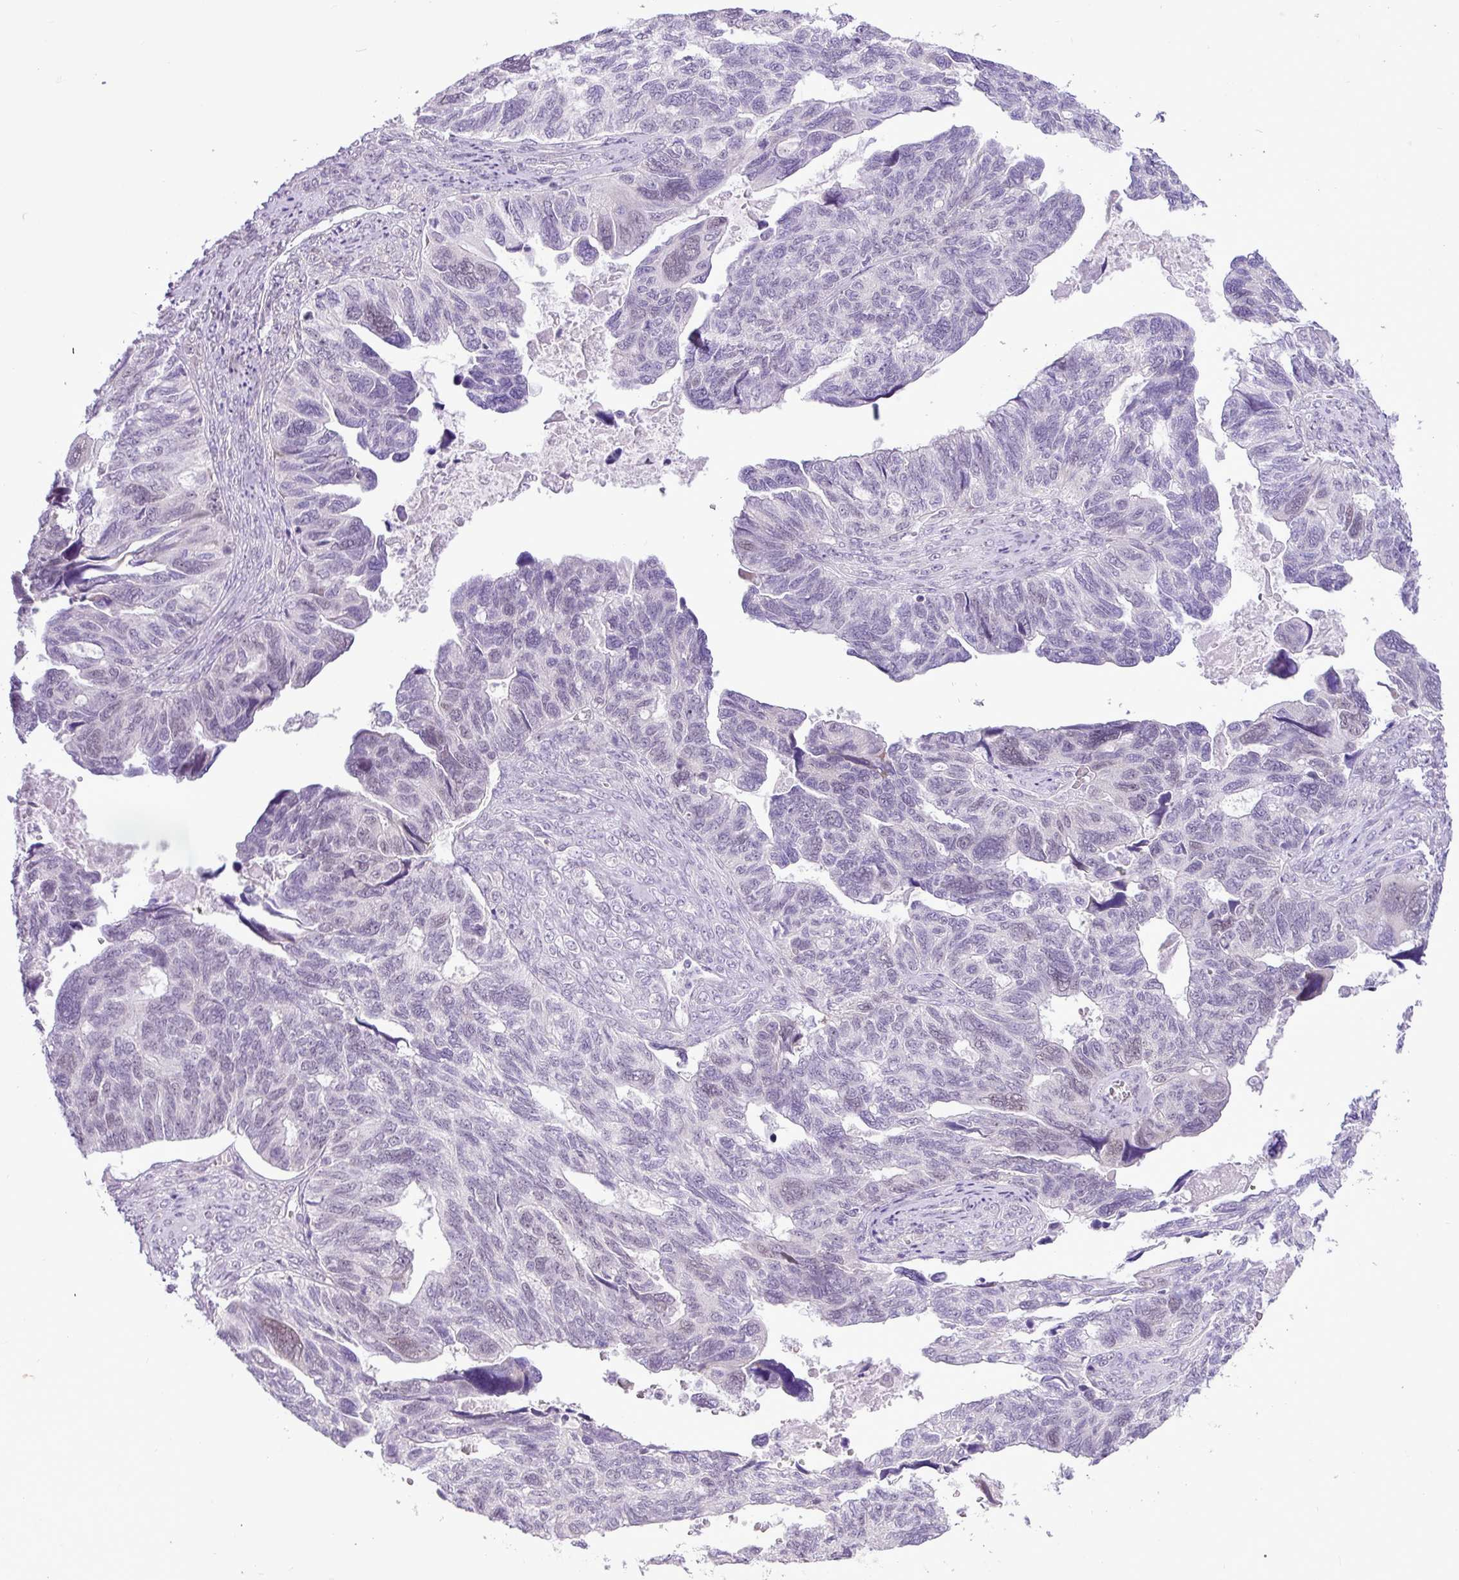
{"staining": {"intensity": "negative", "quantity": "none", "location": "none"}, "tissue": "ovarian cancer", "cell_type": "Tumor cells", "image_type": "cancer", "snomed": [{"axis": "morphology", "description": "Cystadenocarcinoma, serous, NOS"}, {"axis": "topography", "description": "Ovary"}], "caption": "Histopathology image shows no significant protein expression in tumor cells of ovarian serous cystadenocarcinoma. (Stains: DAB immunohistochemistry (IHC) with hematoxylin counter stain, Microscopy: brightfield microscopy at high magnification).", "gene": "ELOA2", "patient": {"sex": "female", "age": 79}}